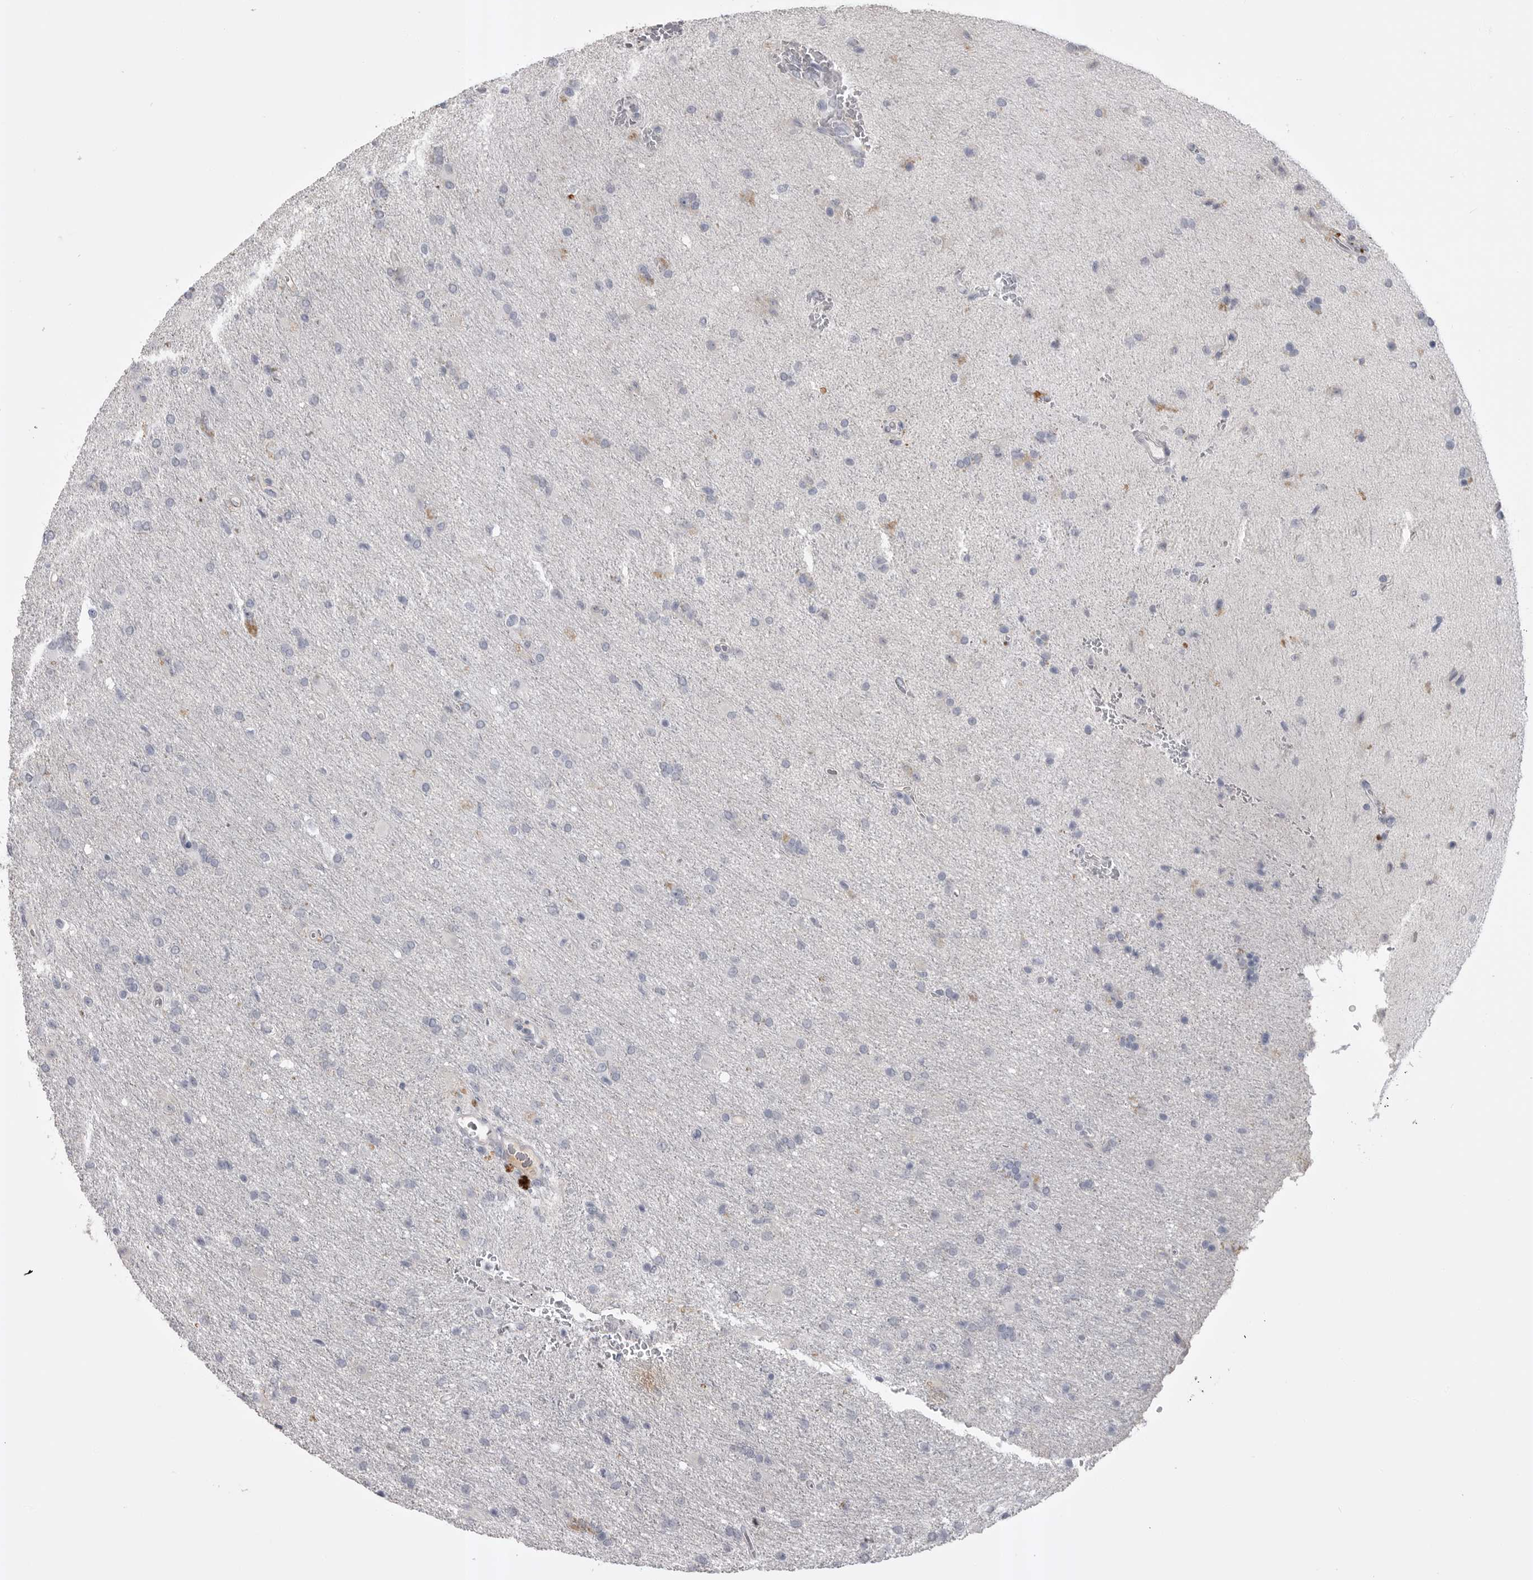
{"staining": {"intensity": "weak", "quantity": "<25%", "location": "cytoplasmic/membranous"}, "tissue": "glioma", "cell_type": "Tumor cells", "image_type": "cancer", "snomed": [{"axis": "morphology", "description": "Glioma, malignant, High grade"}, {"axis": "topography", "description": "Brain"}], "caption": "Photomicrograph shows no protein positivity in tumor cells of glioma tissue.", "gene": "AHSG", "patient": {"sex": "female", "age": 57}}